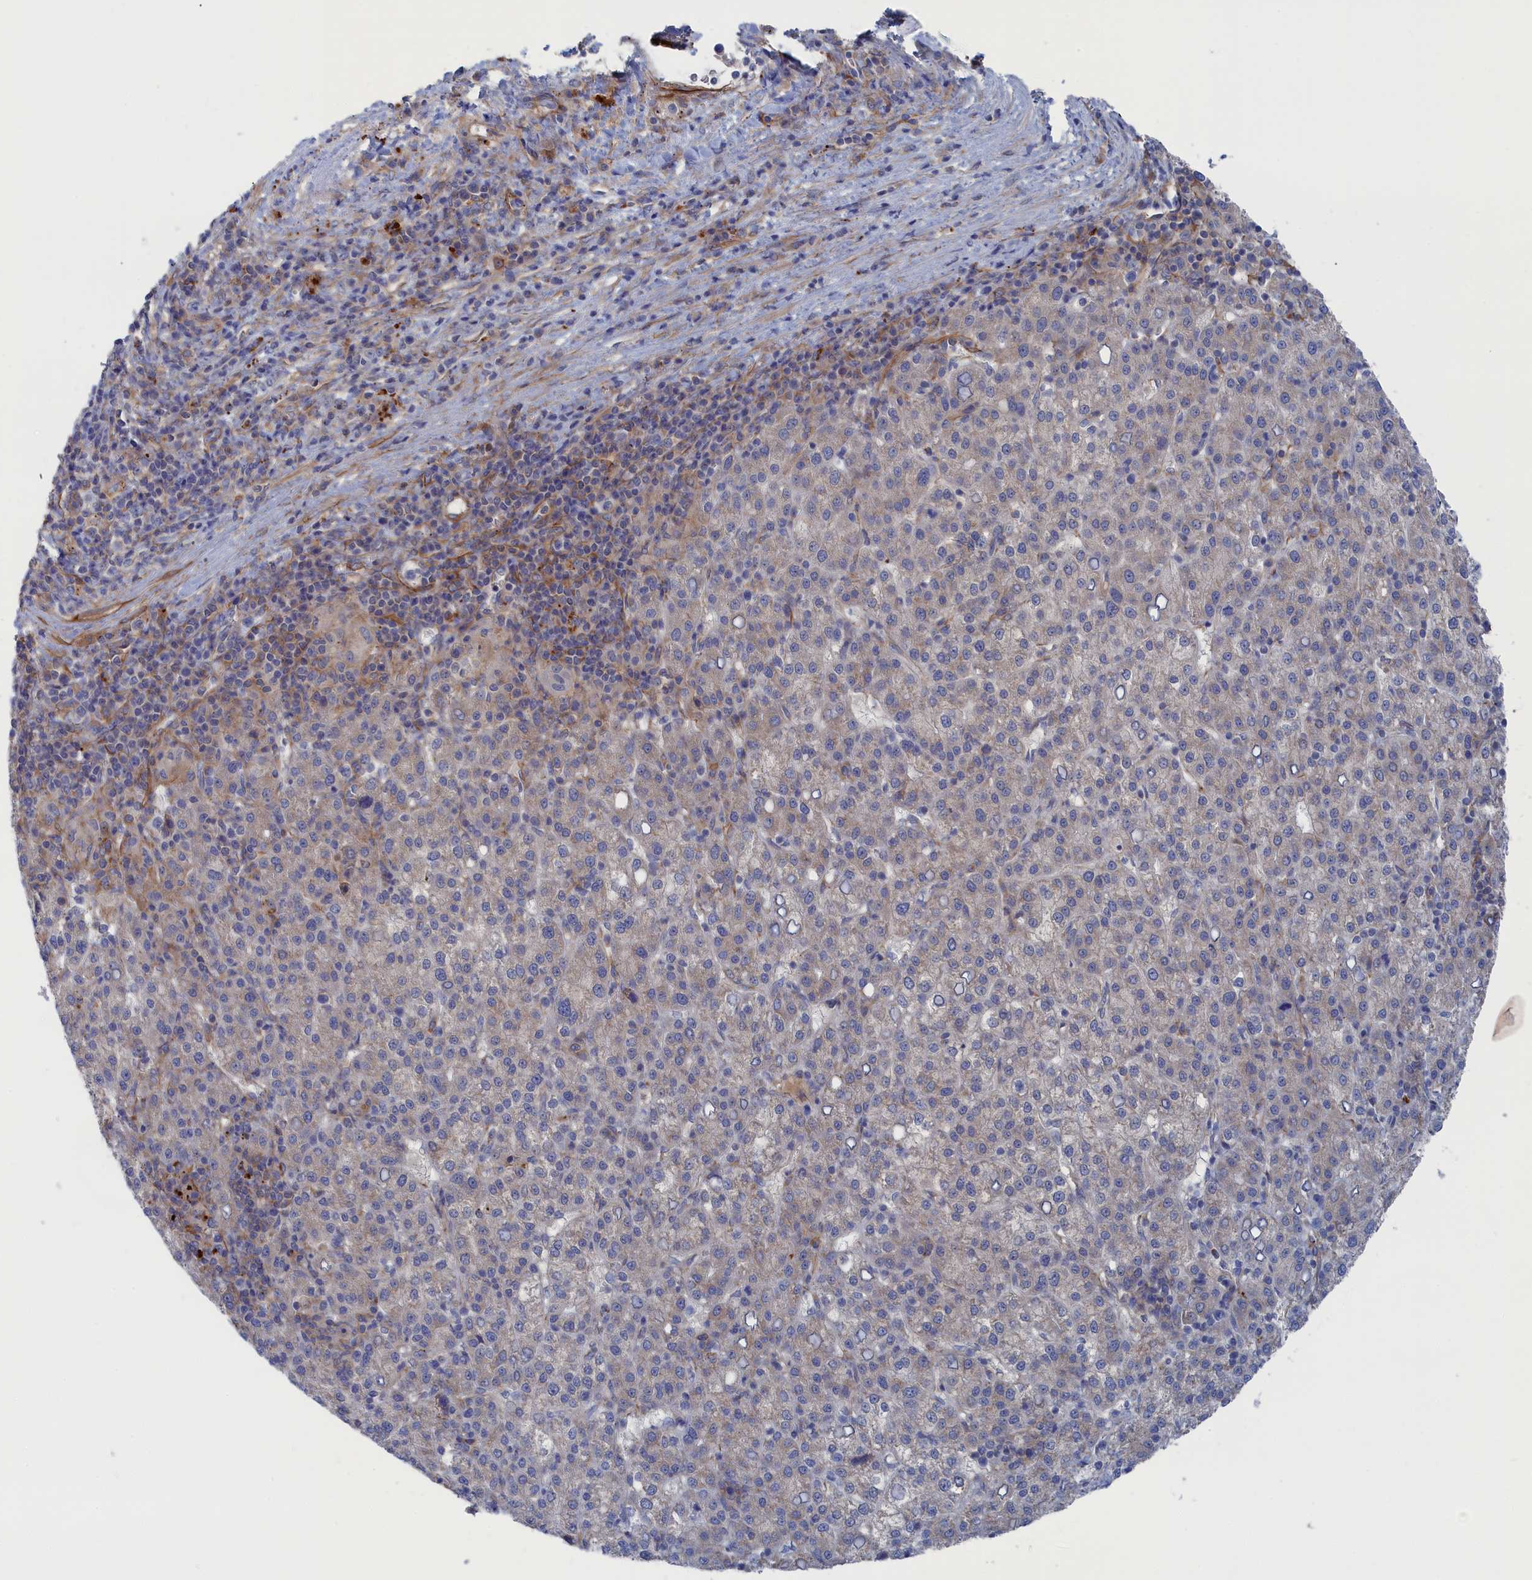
{"staining": {"intensity": "weak", "quantity": "<25%", "location": "cytoplasmic/membranous"}, "tissue": "liver cancer", "cell_type": "Tumor cells", "image_type": "cancer", "snomed": [{"axis": "morphology", "description": "Carcinoma, Hepatocellular, NOS"}, {"axis": "topography", "description": "Liver"}], "caption": "IHC image of neoplastic tissue: human liver cancer (hepatocellular carcinoma) stained with DAB displays no significant protein positivity in tumor cells.", "gene": "FILIP1L", "patient": {"sex": "female", "age": 58}}